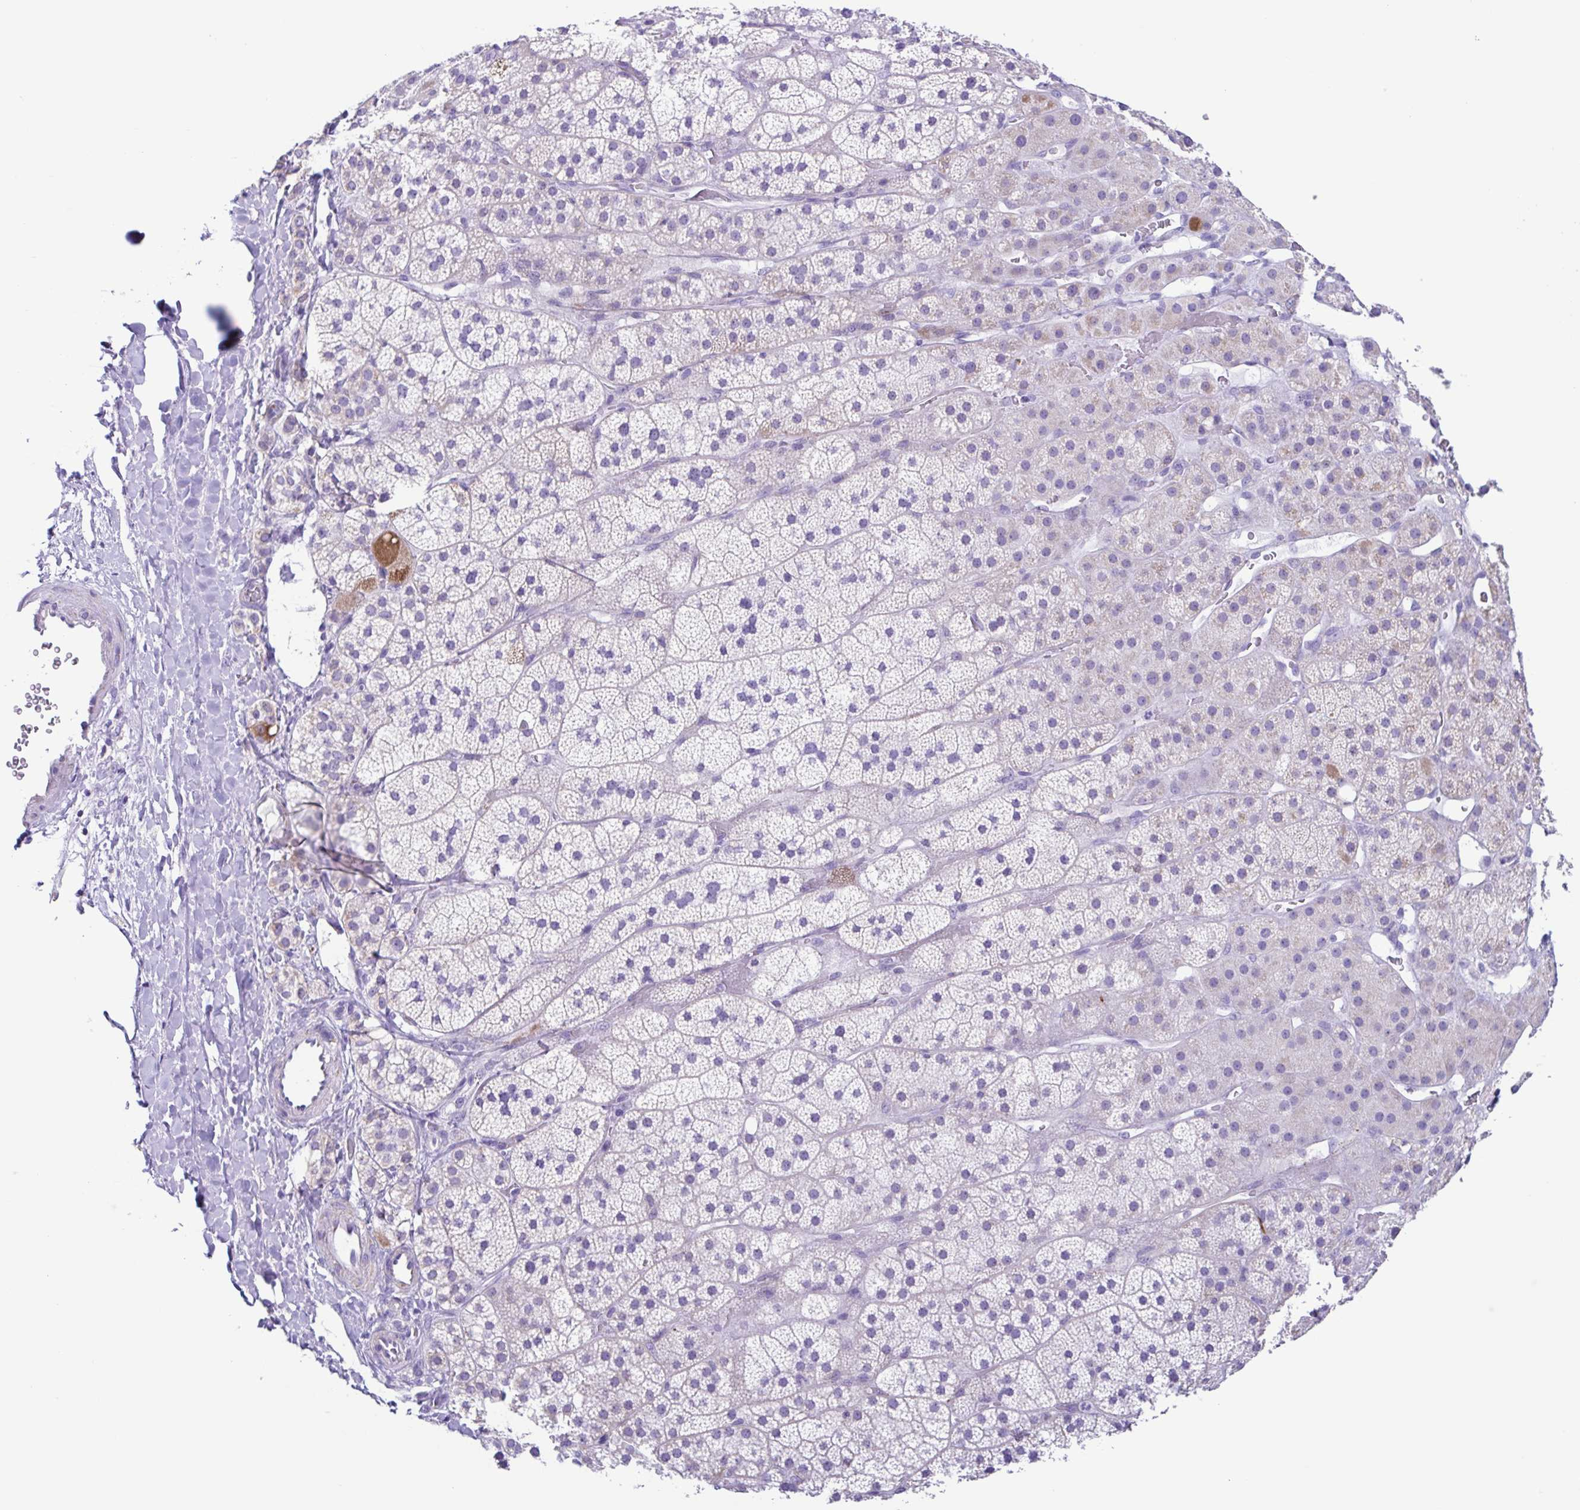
{"staining": {"intensity": "negative", "quantity": "none", "location": "none"}, "tissue": "adrenal gland", "cell_type": "Glandular cells", "image_type": "normal", "snomed": [{"axis": "morphology", "description": "Normal tissue, NOS"}, {"axis": "topography", "description": "Adrenal gland"}], "caption": "A high-resolution histopathology image shows immunohistochemistry (IHC) staining of normal adrenal gland, which shows no significant positivity in glandular cells. The staining was performed using DAB (3,3'-diaminobenzidine) to visualize the protein expression in brown, while the nuclei were stained in blue with hematoxylin (Magnification: 20x).", "gene": "ACTRT3", "patient": {"sex": "male", "age": 57}}